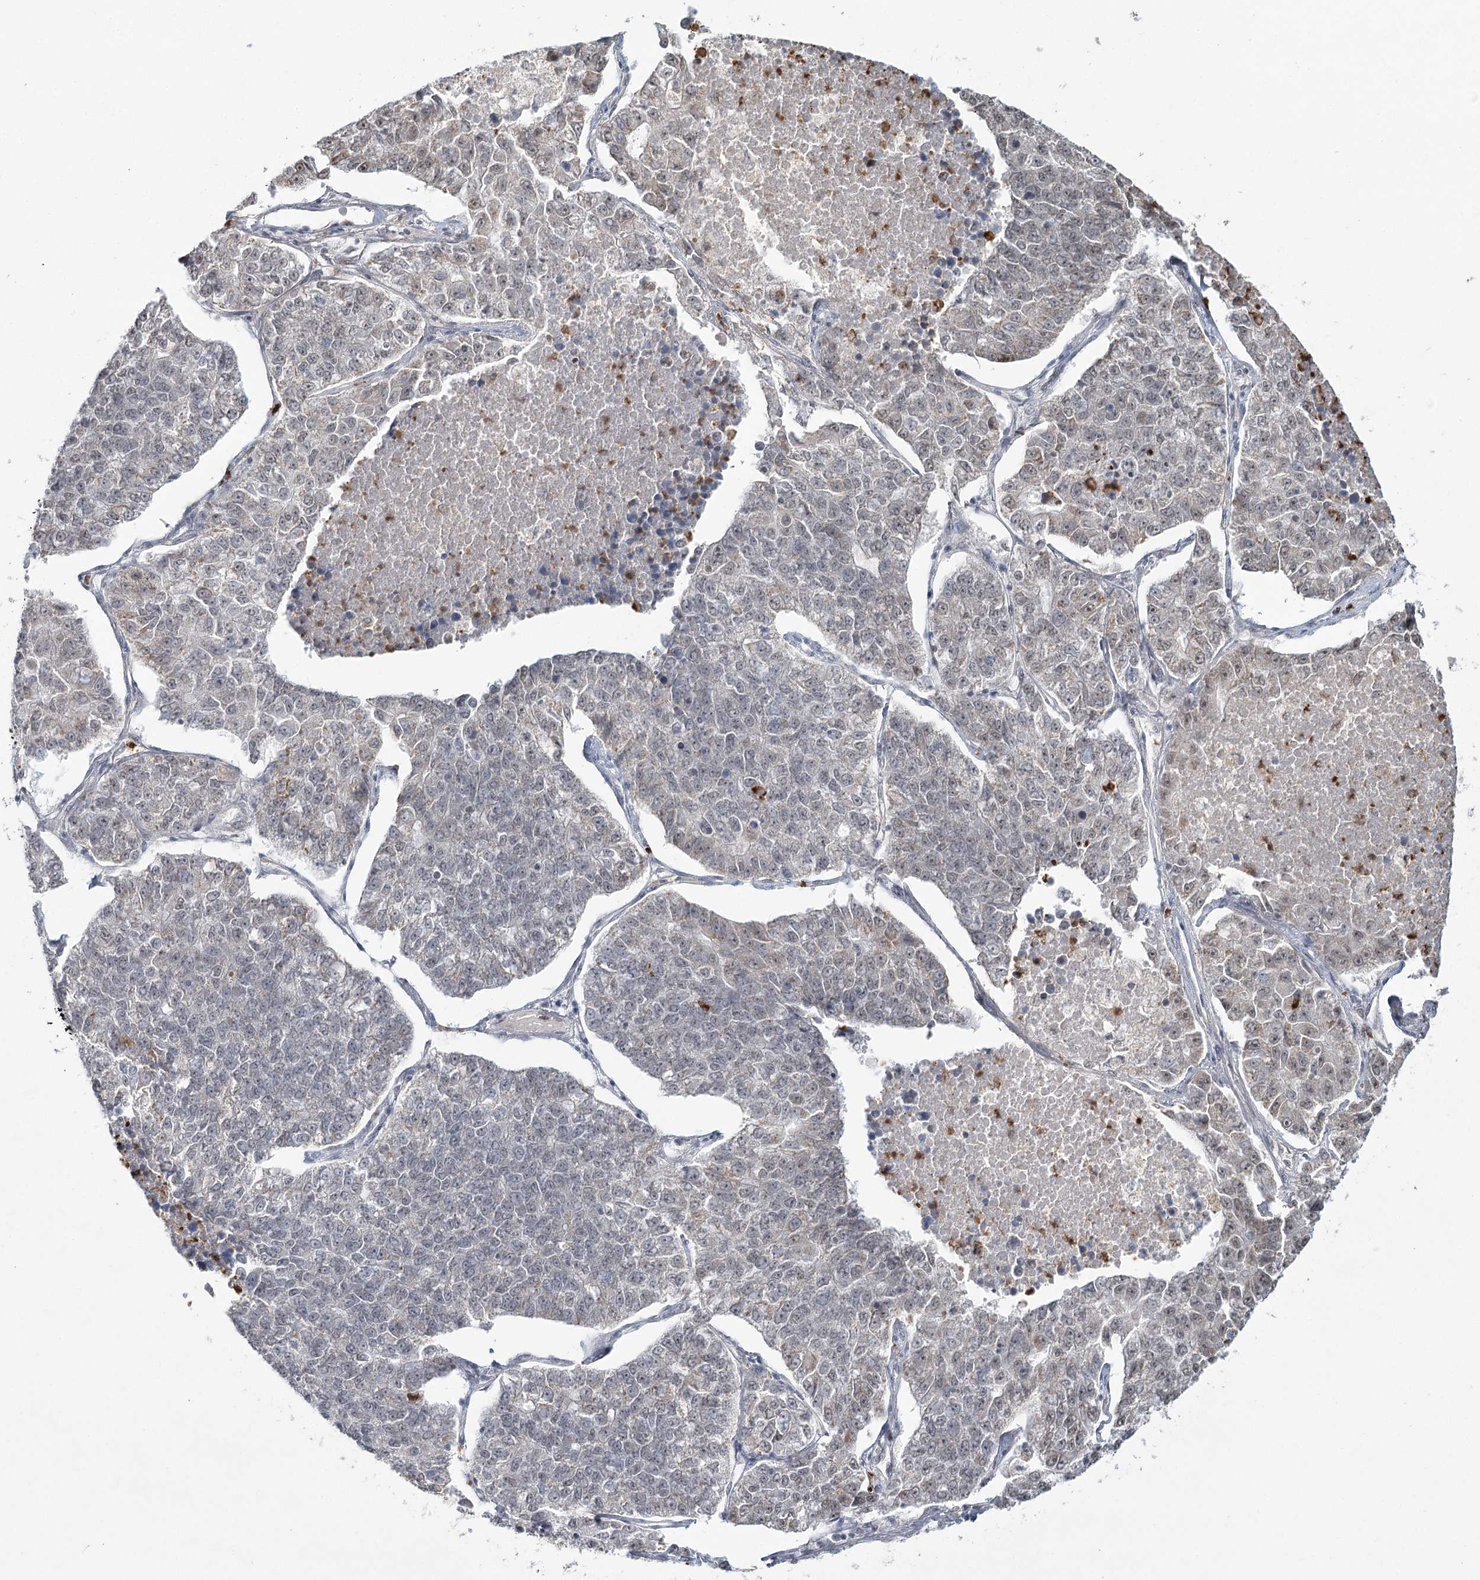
{"staining": {"intensity": "weak", "quantity": "25%-75%", "location": "nuclear"}, "tissue": "lung cancer", "cell_type": "Tumor cells", "image_type": "cancer", "snomed": [{"axis": "morphology", "description": "Adenocarcinoma, NOS"}, {"axis": "topography", "description": "Lung"}], "caption": "Immunohistochemical staining of lung cancer reveals low levels of weak nuclear staining in about 25%-75% of tumor cells.", "gene": "ATAD1", "patient": {"sex": "male", "age": 49}}